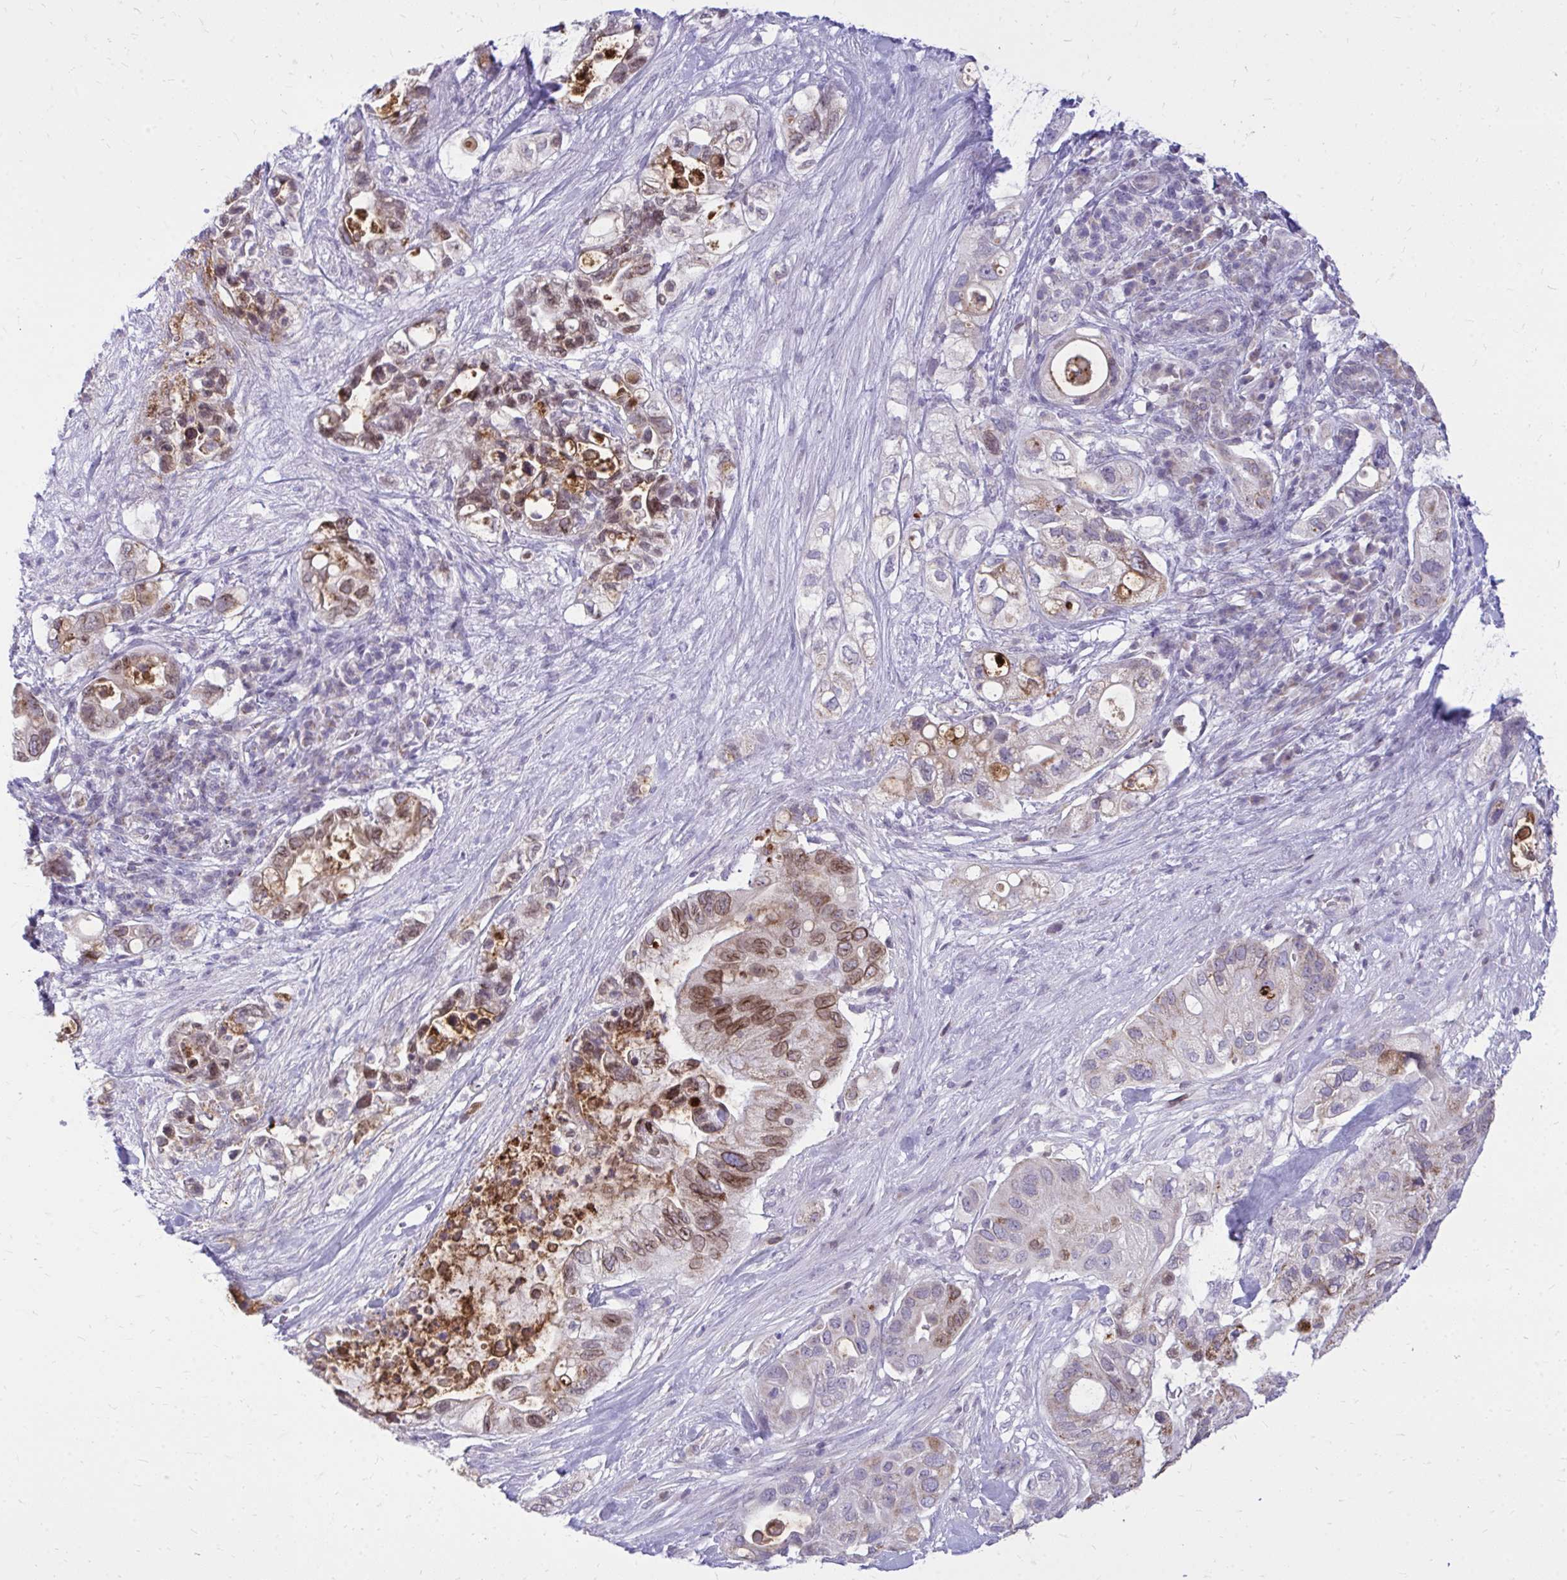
{"staining": {"intensity": "moderate", "quantity": "25%-75%", "location": "cytoplasmic/membranous,nuclear"}, "tissue": "pancreatic cancer", "cell_type": "Tumor cells", "image_type": "cancer", "snomed": [{"axis": "morphology", "description": "Adenocarcinoma, NOS"}, {"axis": "topography", "description": "Pancreas"}], "caption": "The image shows staining of pancreatic cancer (adenocarcinoma), revealing moderate cytoplasmic/membranous and nuclear protein positivity (brown color) within tumor cells.", "gene": "RPS6KA2", "patient": {"sex": "female", "age": 72}}